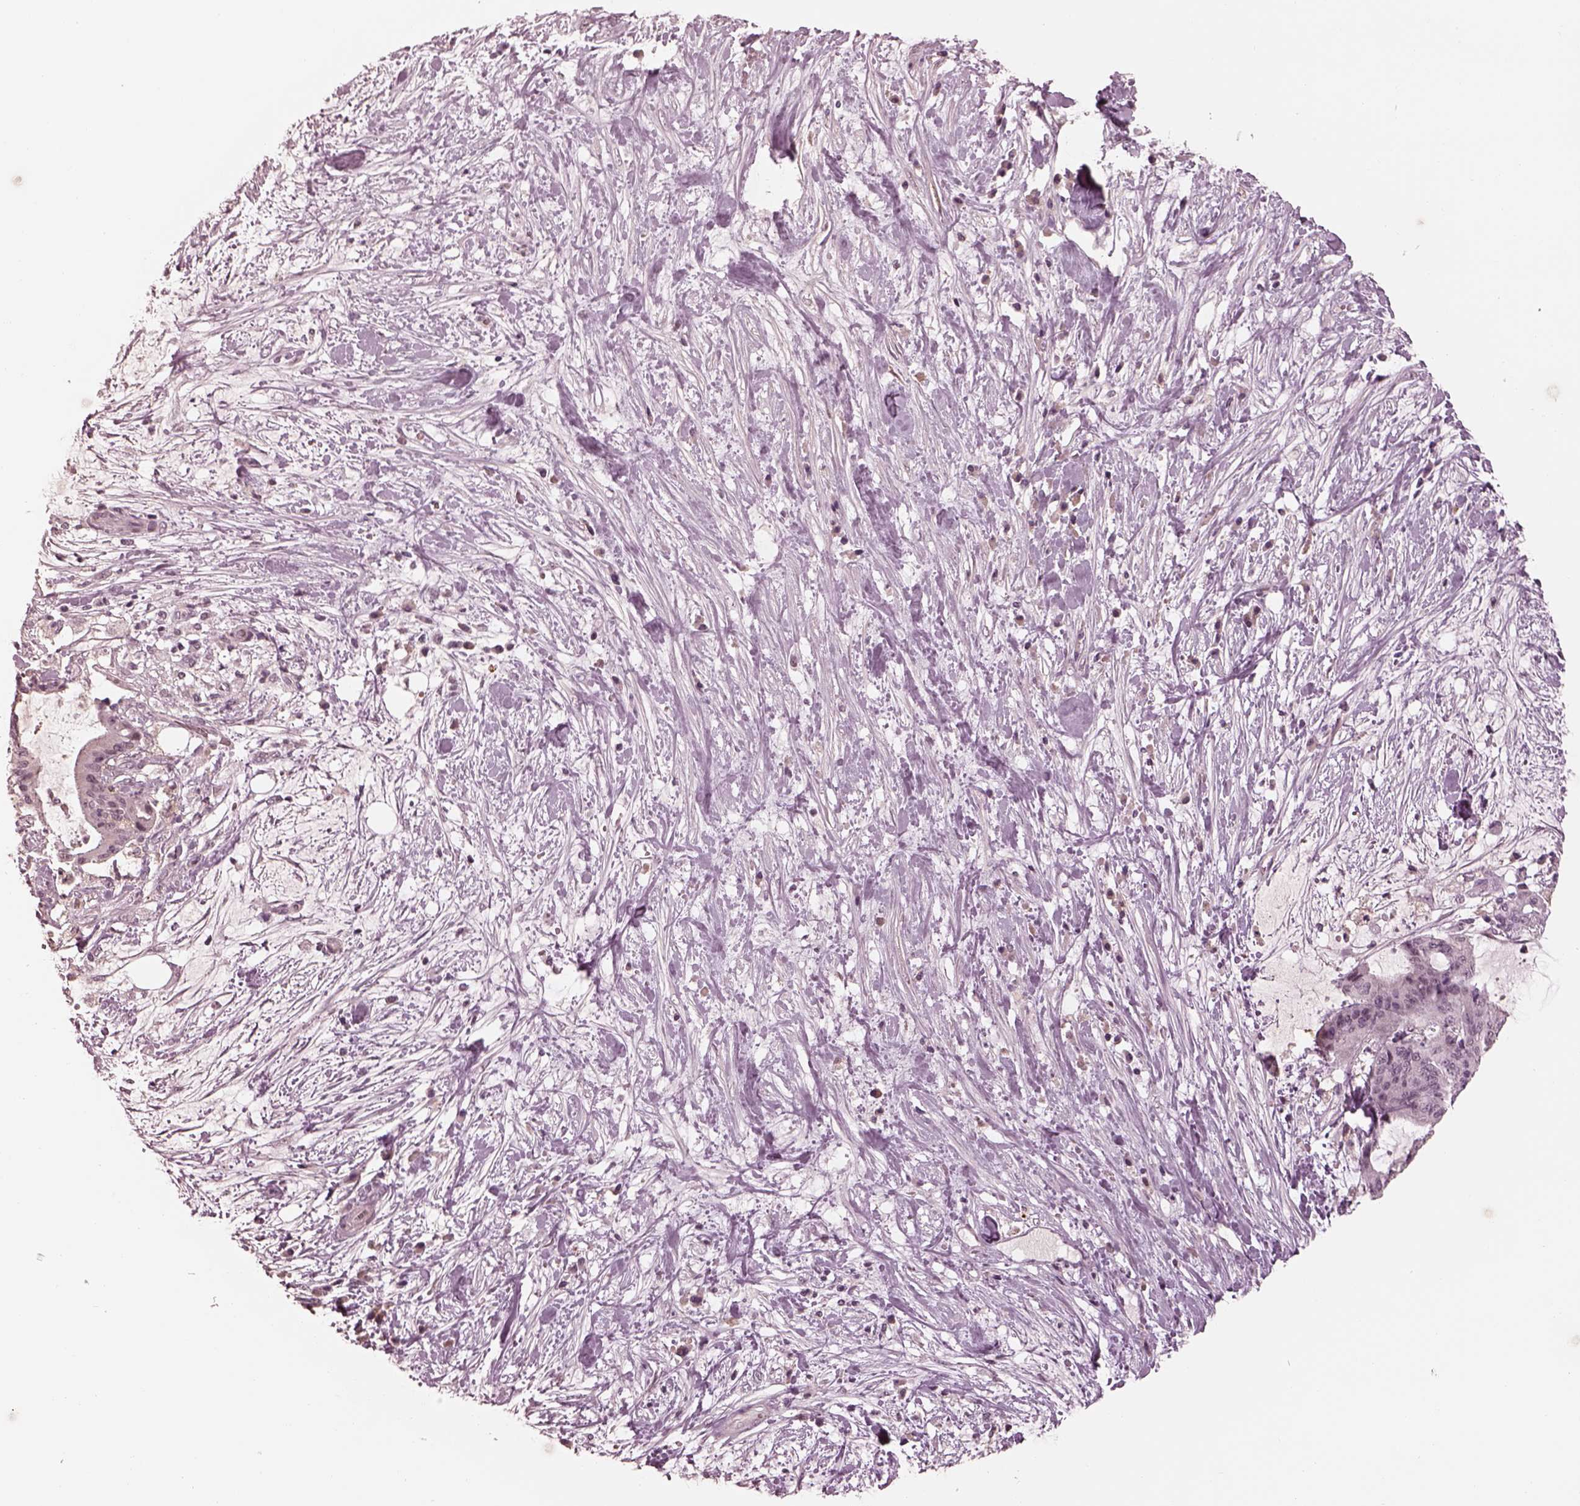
{"staining": {"intensity": "negative", "quantity": "none", "location": "none"}, "tissue": "liver cancer", "cell_type": "Tumor cells", "image_type": "cancer", "snomed": [{"axis": "morphology", "description": "Cholangiocarcinoma"}, {"axis": "topography", "description": "Liver"}], "caption": "A histopathology image of human liver cholangiocarcinoma is negative for staining in tumor cells. The staining is performed using DAB (3,3'-diaminobenzidine) brown chromogen with nuclei counter-stained in using hematoxylin.", "gene": "KCNA2", "patient": {"sex": "female", "age": 73}}